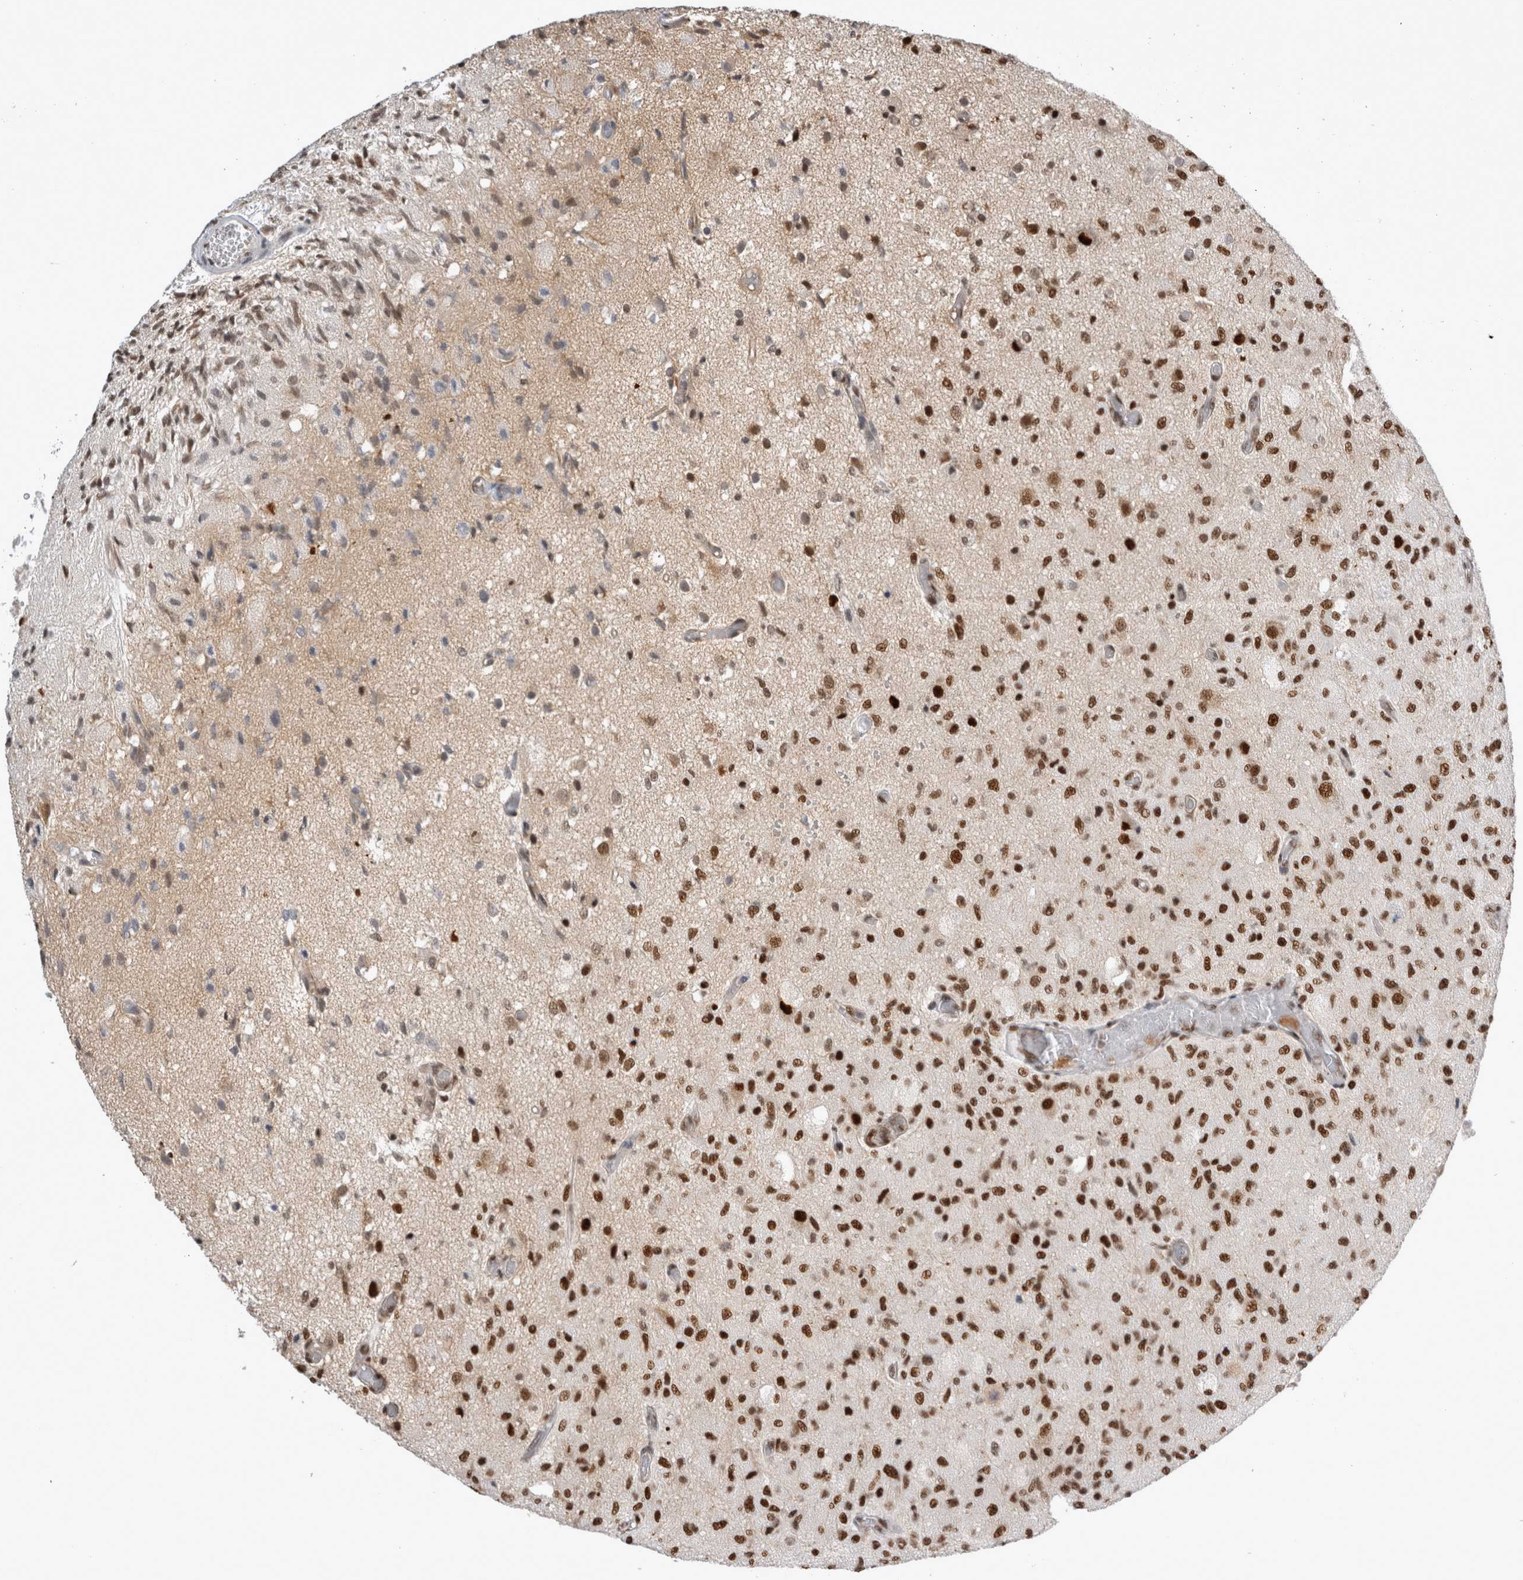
{"staining": {"intensity": "strong", "quantity": ">75%", "location": "nuclear"}, "tissue": "glioma", "cell_type": "Tumor cells", "image_type": "cancer", "snomed": [{"axis": "morphology", "description": "Normal tissue, NOS"}, {"axis": "morphology", "description": "Glioma, malignant, High grade"}, {"axis": "topography", "description": "Cerebral cortex"}], "caption": "Tumor cells reveal high levels of strong nuclear positivity in about >75% of cells in human glioma.", "gene": "EYA2", "patient": {"sex": "male", "age": 77}}